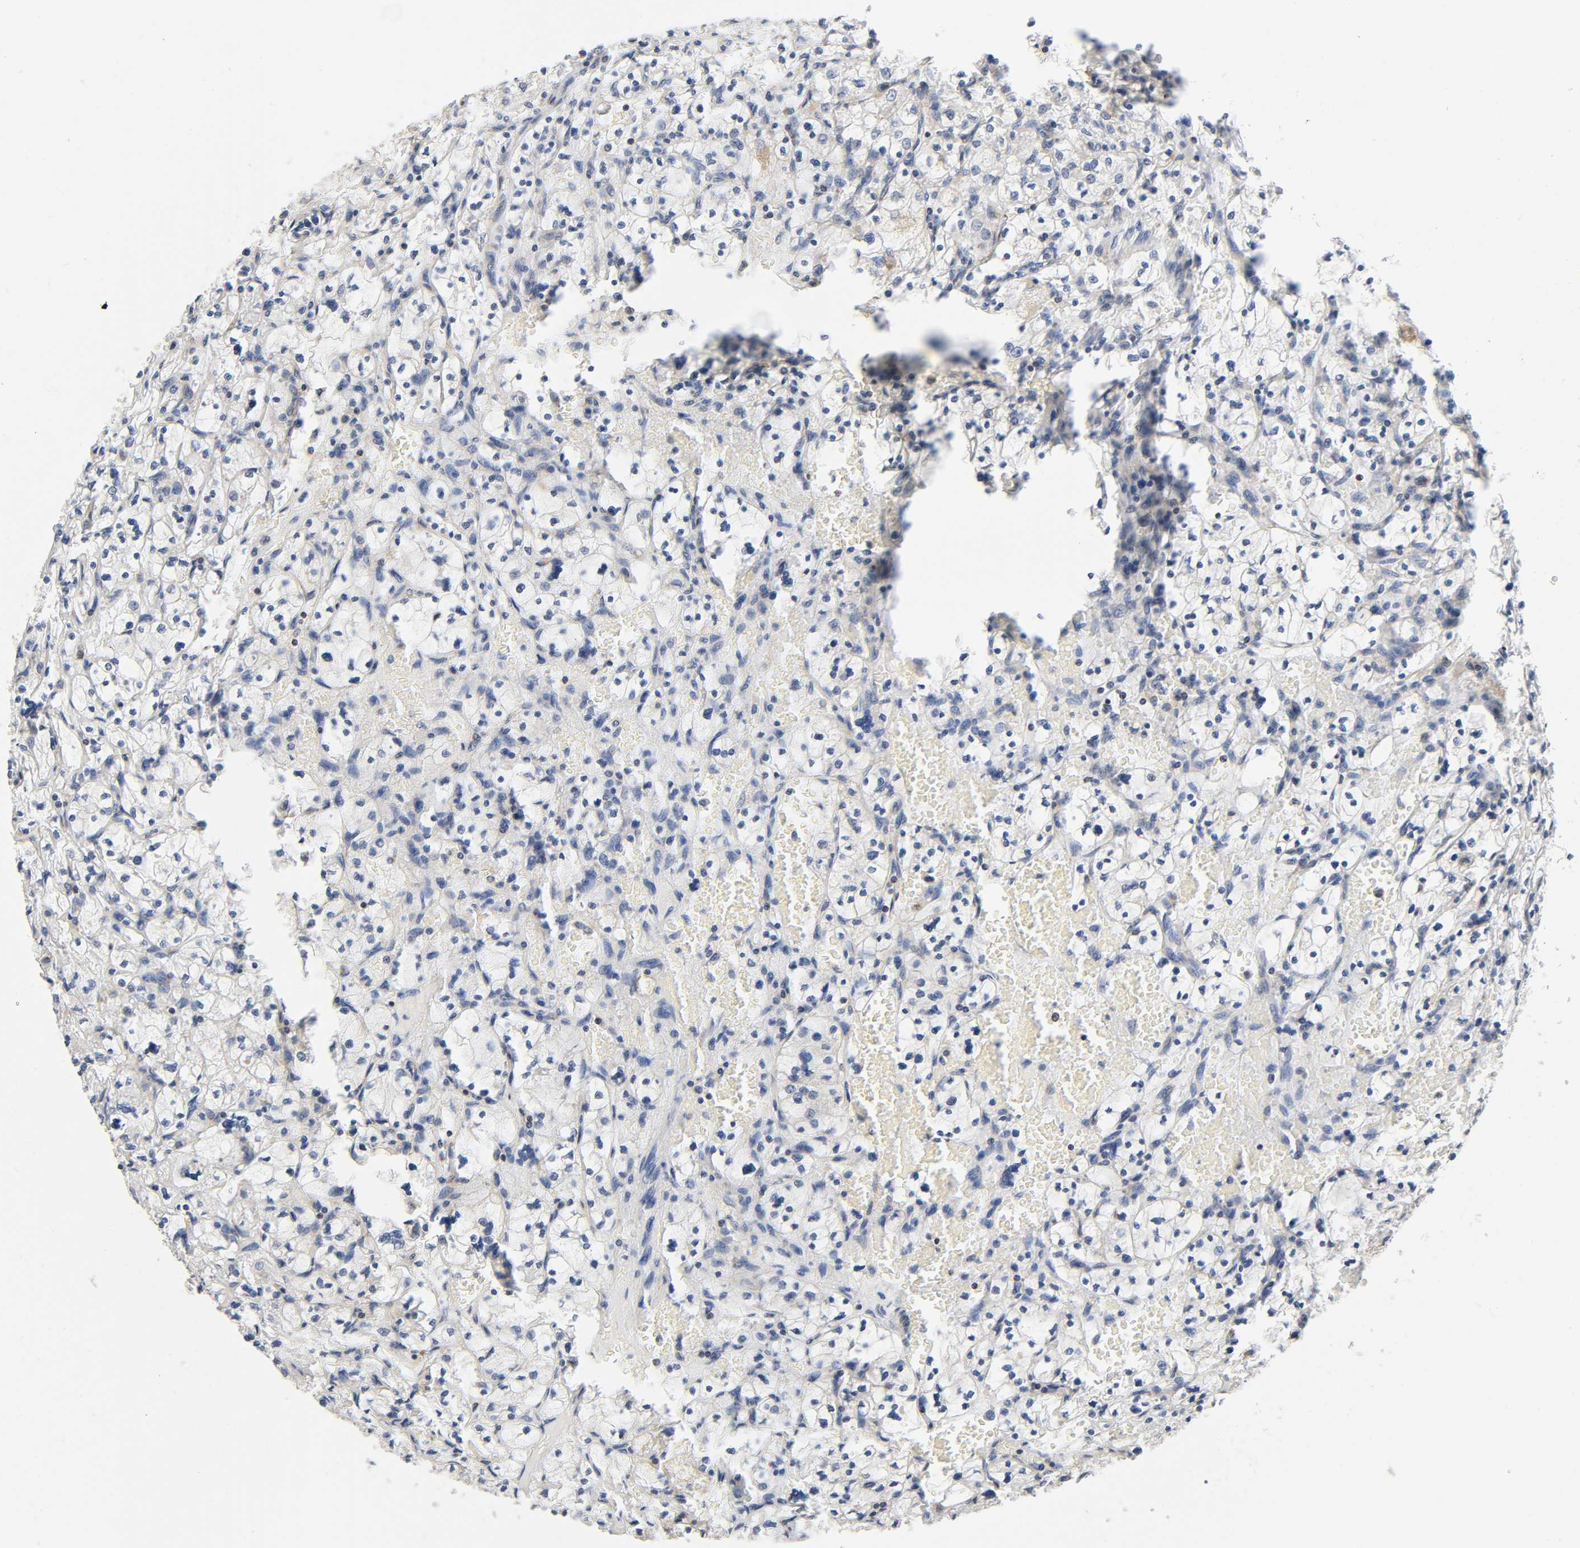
{"staining": {"intensity": "negative", "quantity": "none", "location": "none"}, "tissue": "renal cancer", "cell_type": "Tumor cells", "image_type": "cancer", "snomed": [{"axis": "morphology", "description": "Adenocarcinoma, NOS"}, {"axis": "topography", "description": "Kidney"}], "caption": "A histopathology image of adenocarcinoma (renal) stained for a protein shows no brown staining in tumor cells.", "gene": "BAK1", "patient": {"sex": "female", "age": 83}}